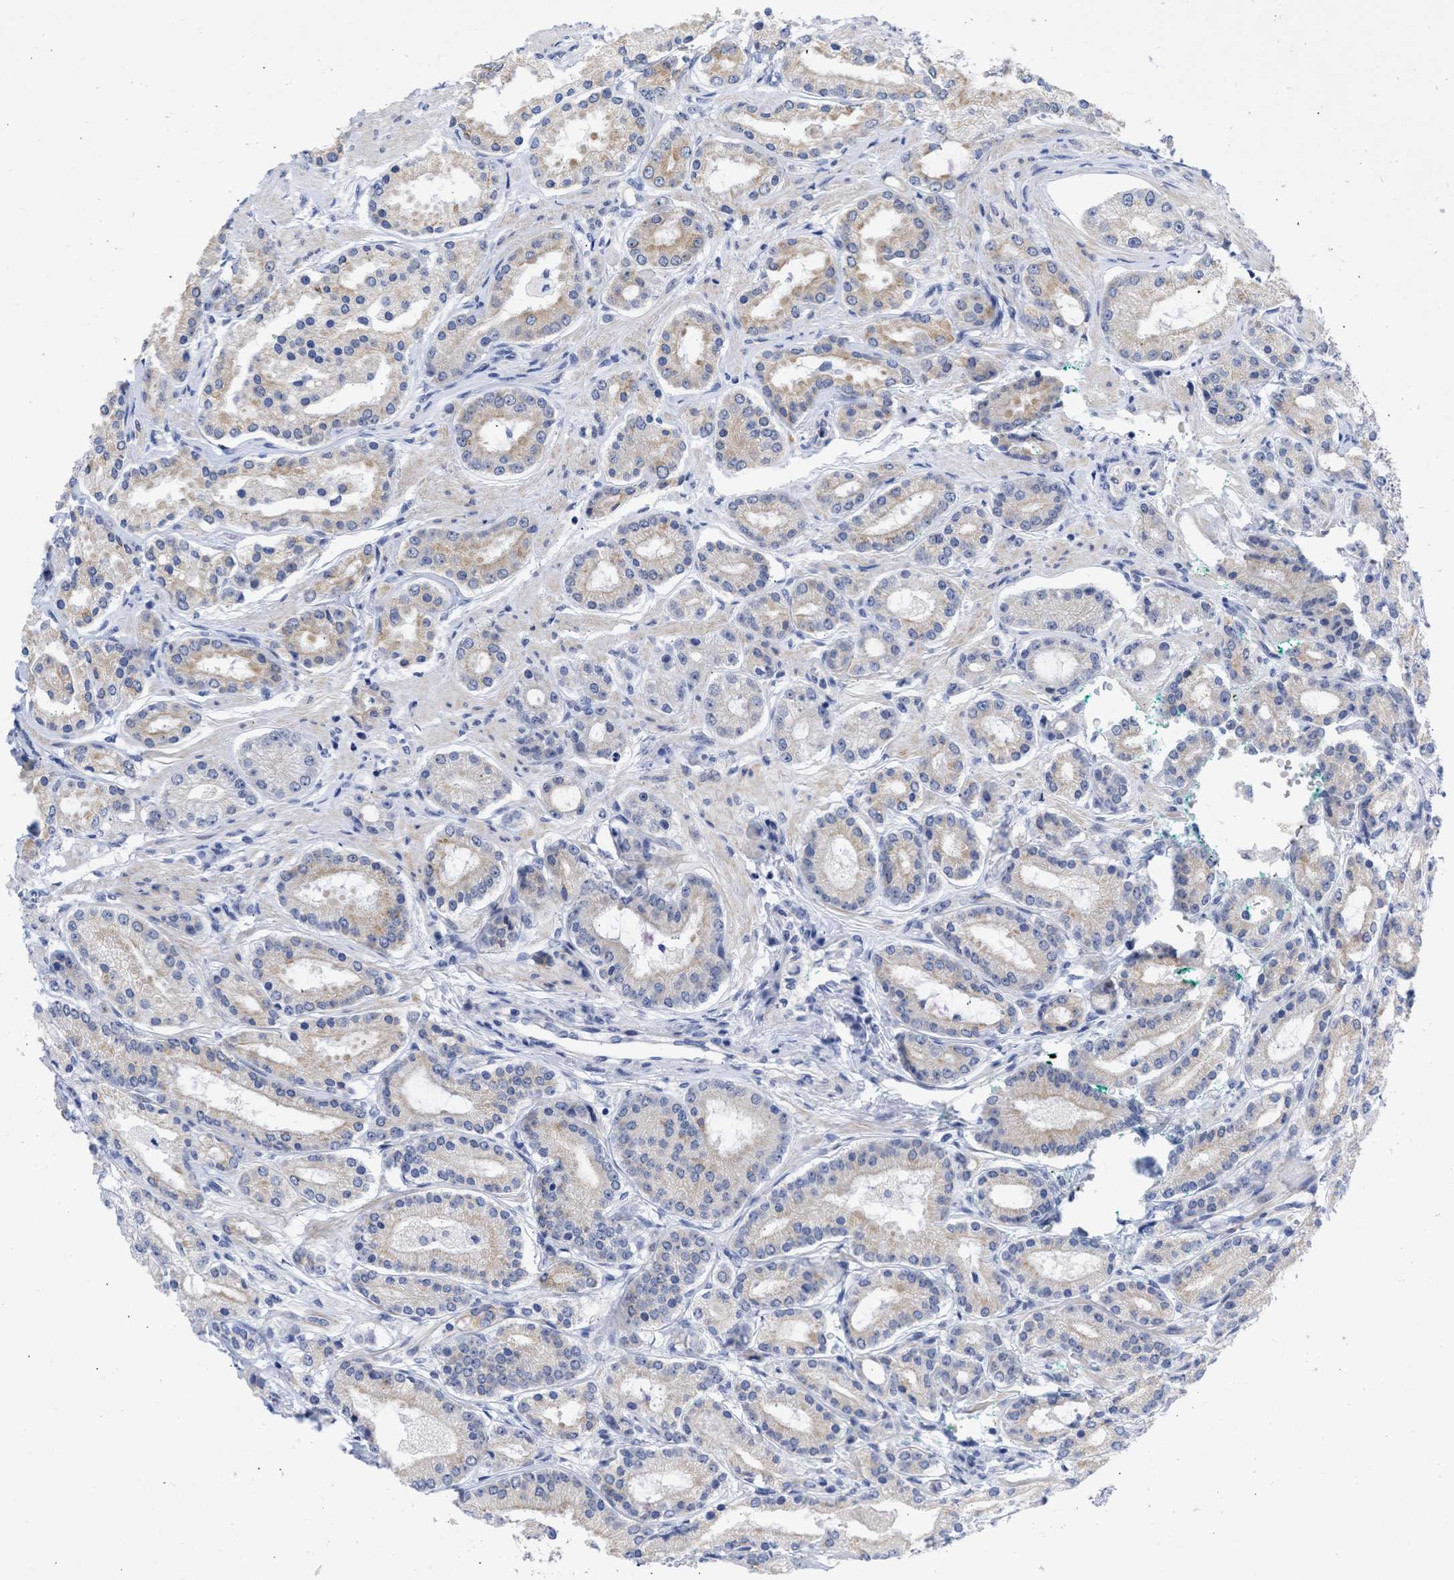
{"staining": {"intensity": "weak", "quantity": "25%-75%", "location": "cytoplasmic/membranous"}, "tissue": "prostate cancer", "cell_type": "Tumor cells", "image_type": "cancer", "snomed": [{"axis": "morphology", "description": "Adenocarcinoma, Low grade"}, {"axis": "topography", "description": "Prostate"}], "caption": "Immunohistochemistry (IHC) of human prostate cancer (low-grade adenocarcinoma) exhibits low levels of weak cytoplasmic/membranous expression in about 25%-75% of tumor cells.", "gene": "DDX41", "patient": {"sex": "male", "age": 63}}